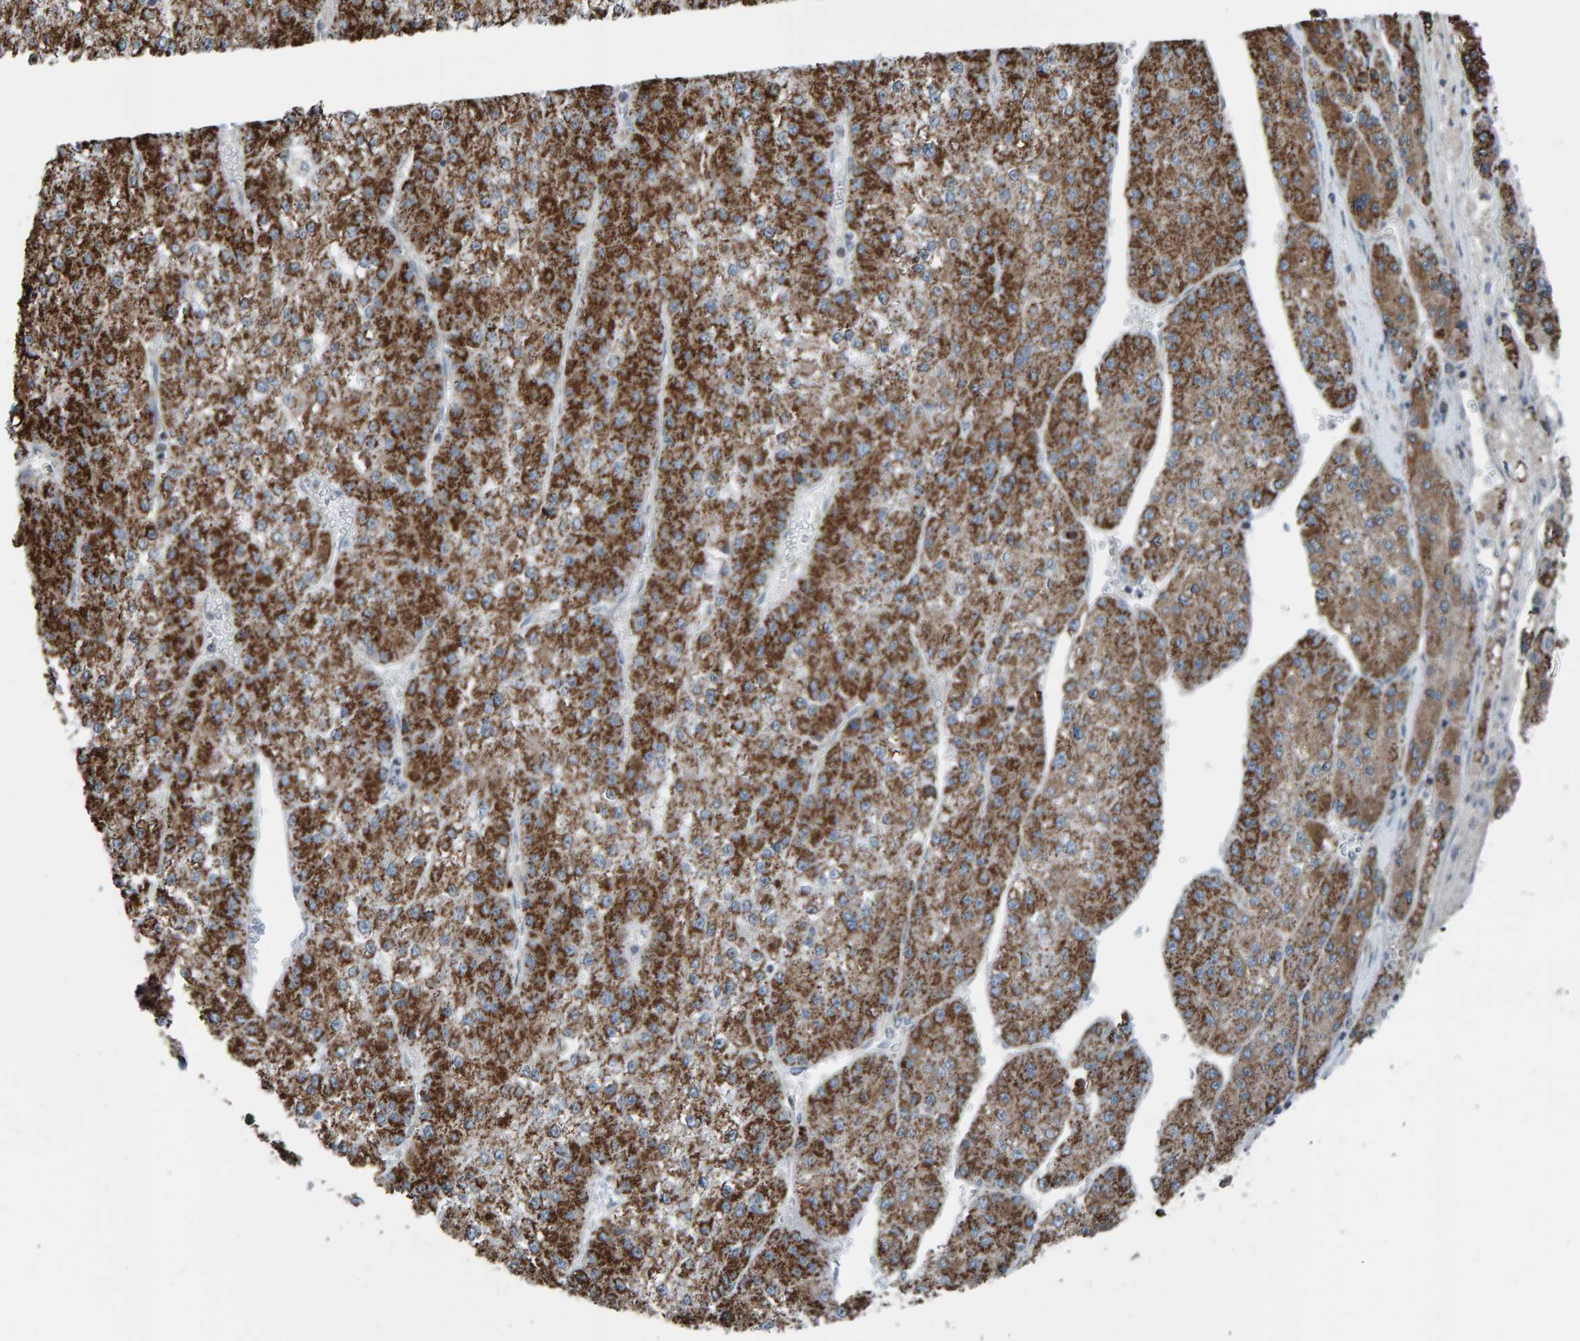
{"staining": {"intensity": "strong", "quantity": "25%-75%", "location": "cytoplasmic/membranous"}, "tissue": "liver cancer", "cell_type": "Tumor cells", "image_type": "cancer", "snomed": [{"axis": "morphology", "description": "Carcinoma, Hepatocellular, NOS"}, {"axis": "topography", "description": "Liver"}], "caption": "The histopathology image displays staining of liver cancer (hepatocellular carcinoma), revealing strong cytoplasmic/membranous protein expression (brown color) within tumor cells.", "gene": "ZNF48", "patient": {"sex": "female", "age": 73}}